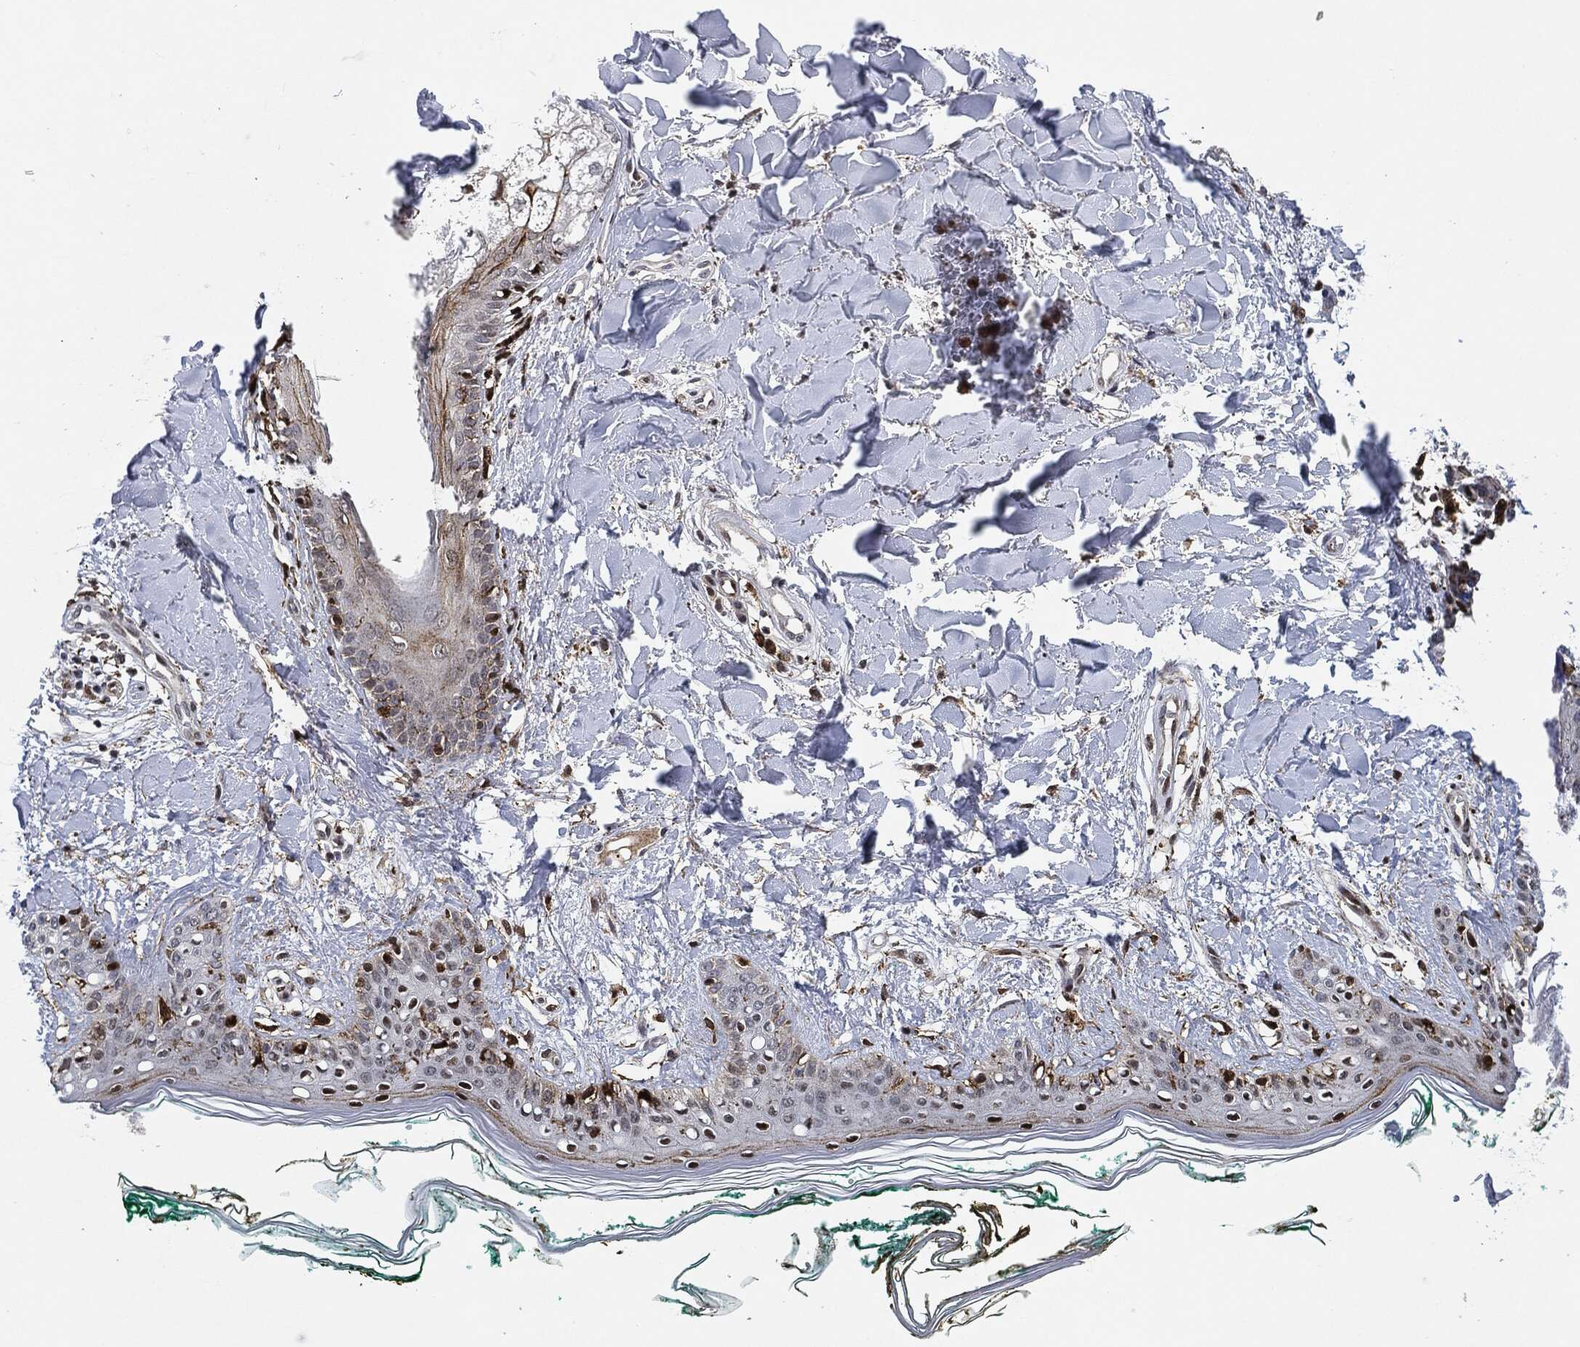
{"staining": {"intensity": "negative", "quantity": "none", "location": "none"}, "tissue": "skin", "cell_type": "Fibroblasts", "image_type": "normal", "snomed": [{"axis": "morphology", "description": "Normal tissue, NOS"}, {"axis": "topography", "description": "Skin"}], "caption": "The photomicrograph displays no staining of fibroblasts in unremarkable skin. (Stains: DAB immunohistochemistry with hematoxylin counter stain, Microscopy: brightfield microscopy at high magnification).", "gene": "NANOS3", "patient": {"sex": "female", "age": 34}}